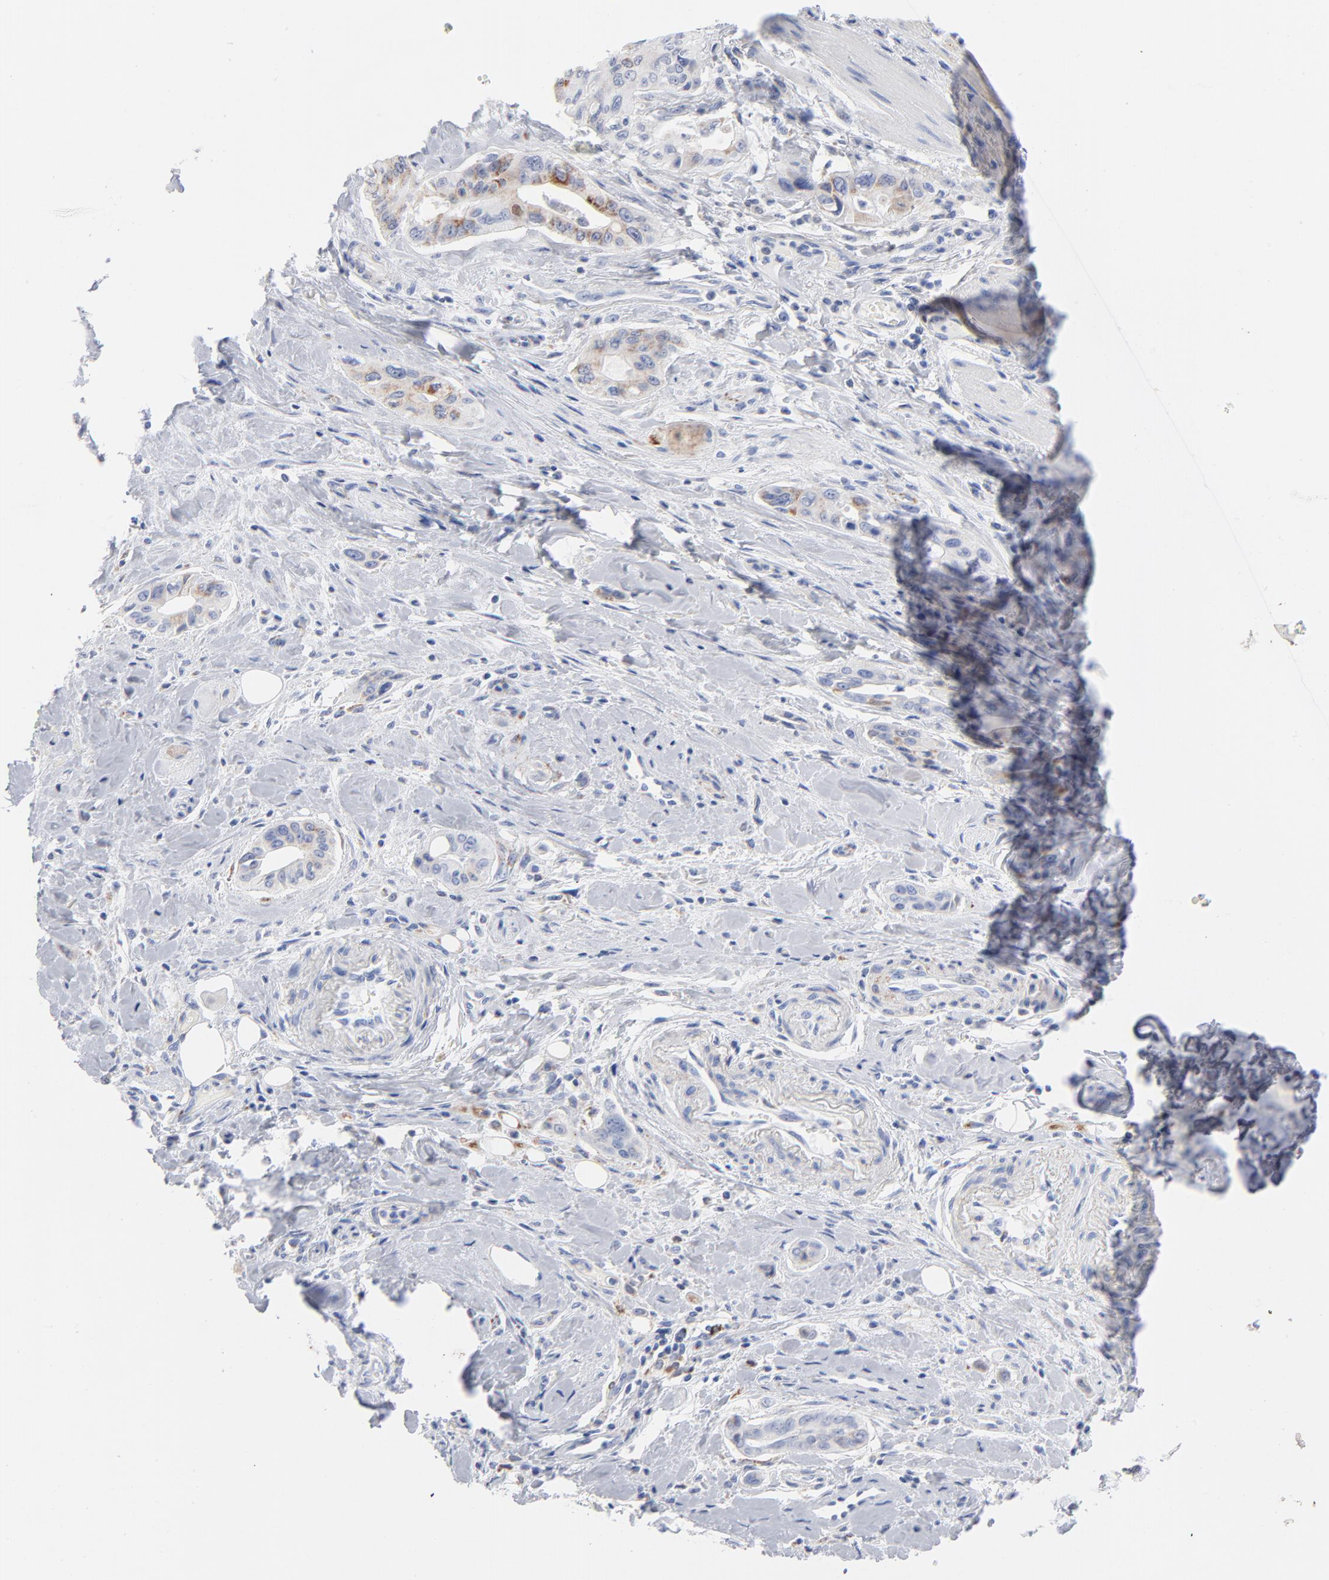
{"staining": {"intensity": "moderate", "quantity": "<25%", "location": "cytoplasmic/membranous"}, "tissue": "pancreatic cancer", "cell_type": "Tumor cells", "image_type": "cancer", "snomed": [{"axis": "morphology", "description": "Adenocarcinoma, NOS"}, {"axis": "topography", "description": "Pancreas"}], "caption": "Pancreatic cancer (adenocarcinoma) stained with DAB immunohistochemistry demonstrates low levels of moderate cytoplasmic/membranous positivity in about <25% of tumor cells.", "gene": "CHCHD10", "patient": {"sex": "male", "age": 77}}